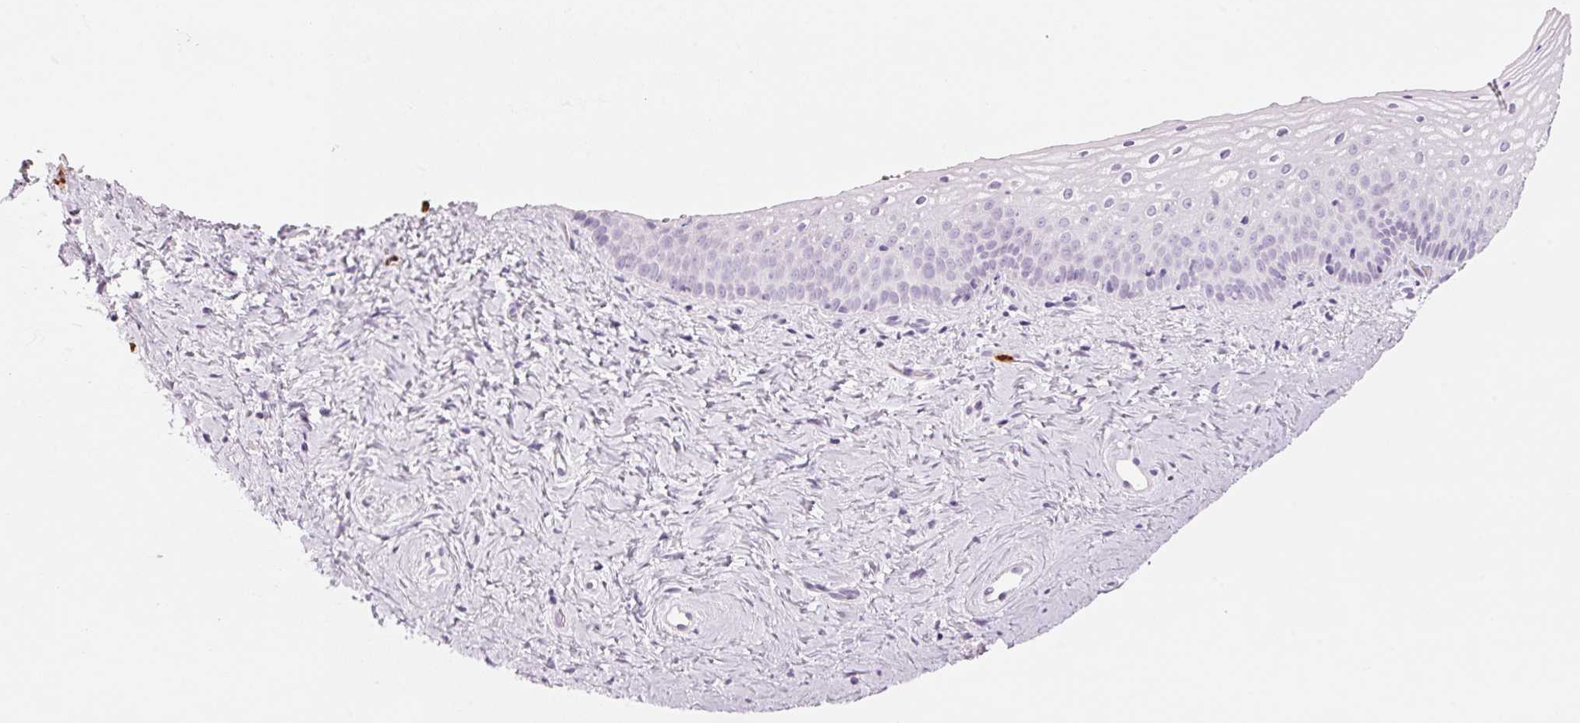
{"staining": {"intensity": "weak", "quantity": "<25%", "location": "cytoplasmic/membranous"}, "tissue": "vagina", "cell_type": "Squamous epithelial cells", "image_type": "normal", "snomed": [{"axis": "morphology", "description": "Normal tissue, NOS"}, {"axis": "topography", "description": "Vagina"}], "caption": "Squamous epithelial cells show no significant positivity in benign vagina. (Brightfield microscopy of DAB immunohistochemistry (IHC) at high magnification).", "gene": "KLK7", "patient": {"sex": "female", "age": 45}}